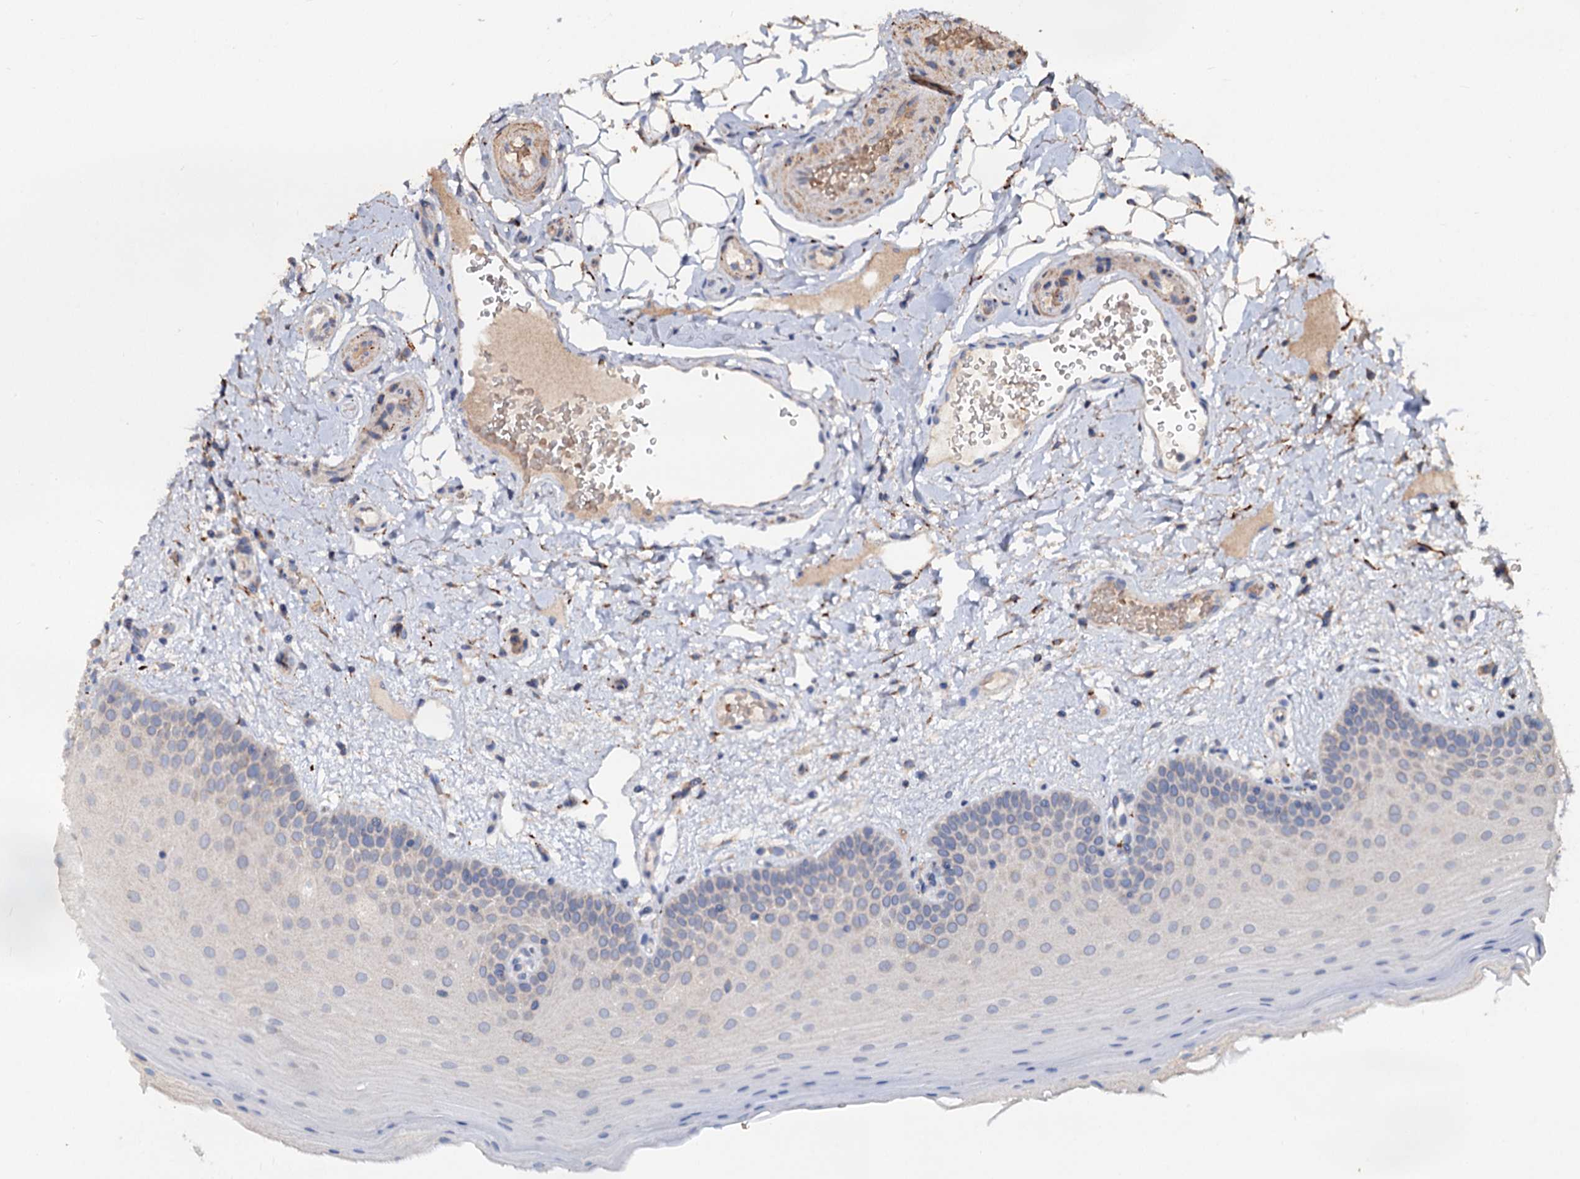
{"staining": {"intensity": "weak", "quantity": "25%-75%", "location": "cytoplasmic/membranous"}, "tissue": "oral mucosa", "cell_type": "Squamous epithelial cells", "image_type": "normal", "snomed": [{"axis": "morphology", "description": "Normal tissue, NOS"}, {"axis": "topography", "description": "Oral tissue"}, {"axis": "topography", "description": "Tounge, NOS"}], "caption": "Protein staining reveals weak cytoplasmic/membranous expression in about 25%-75% of squamous epithelial cells in unremarkable oral mucosa.", "gene": "NOTCH2NLA", "patient": {"sex": "male", "age": 47}}